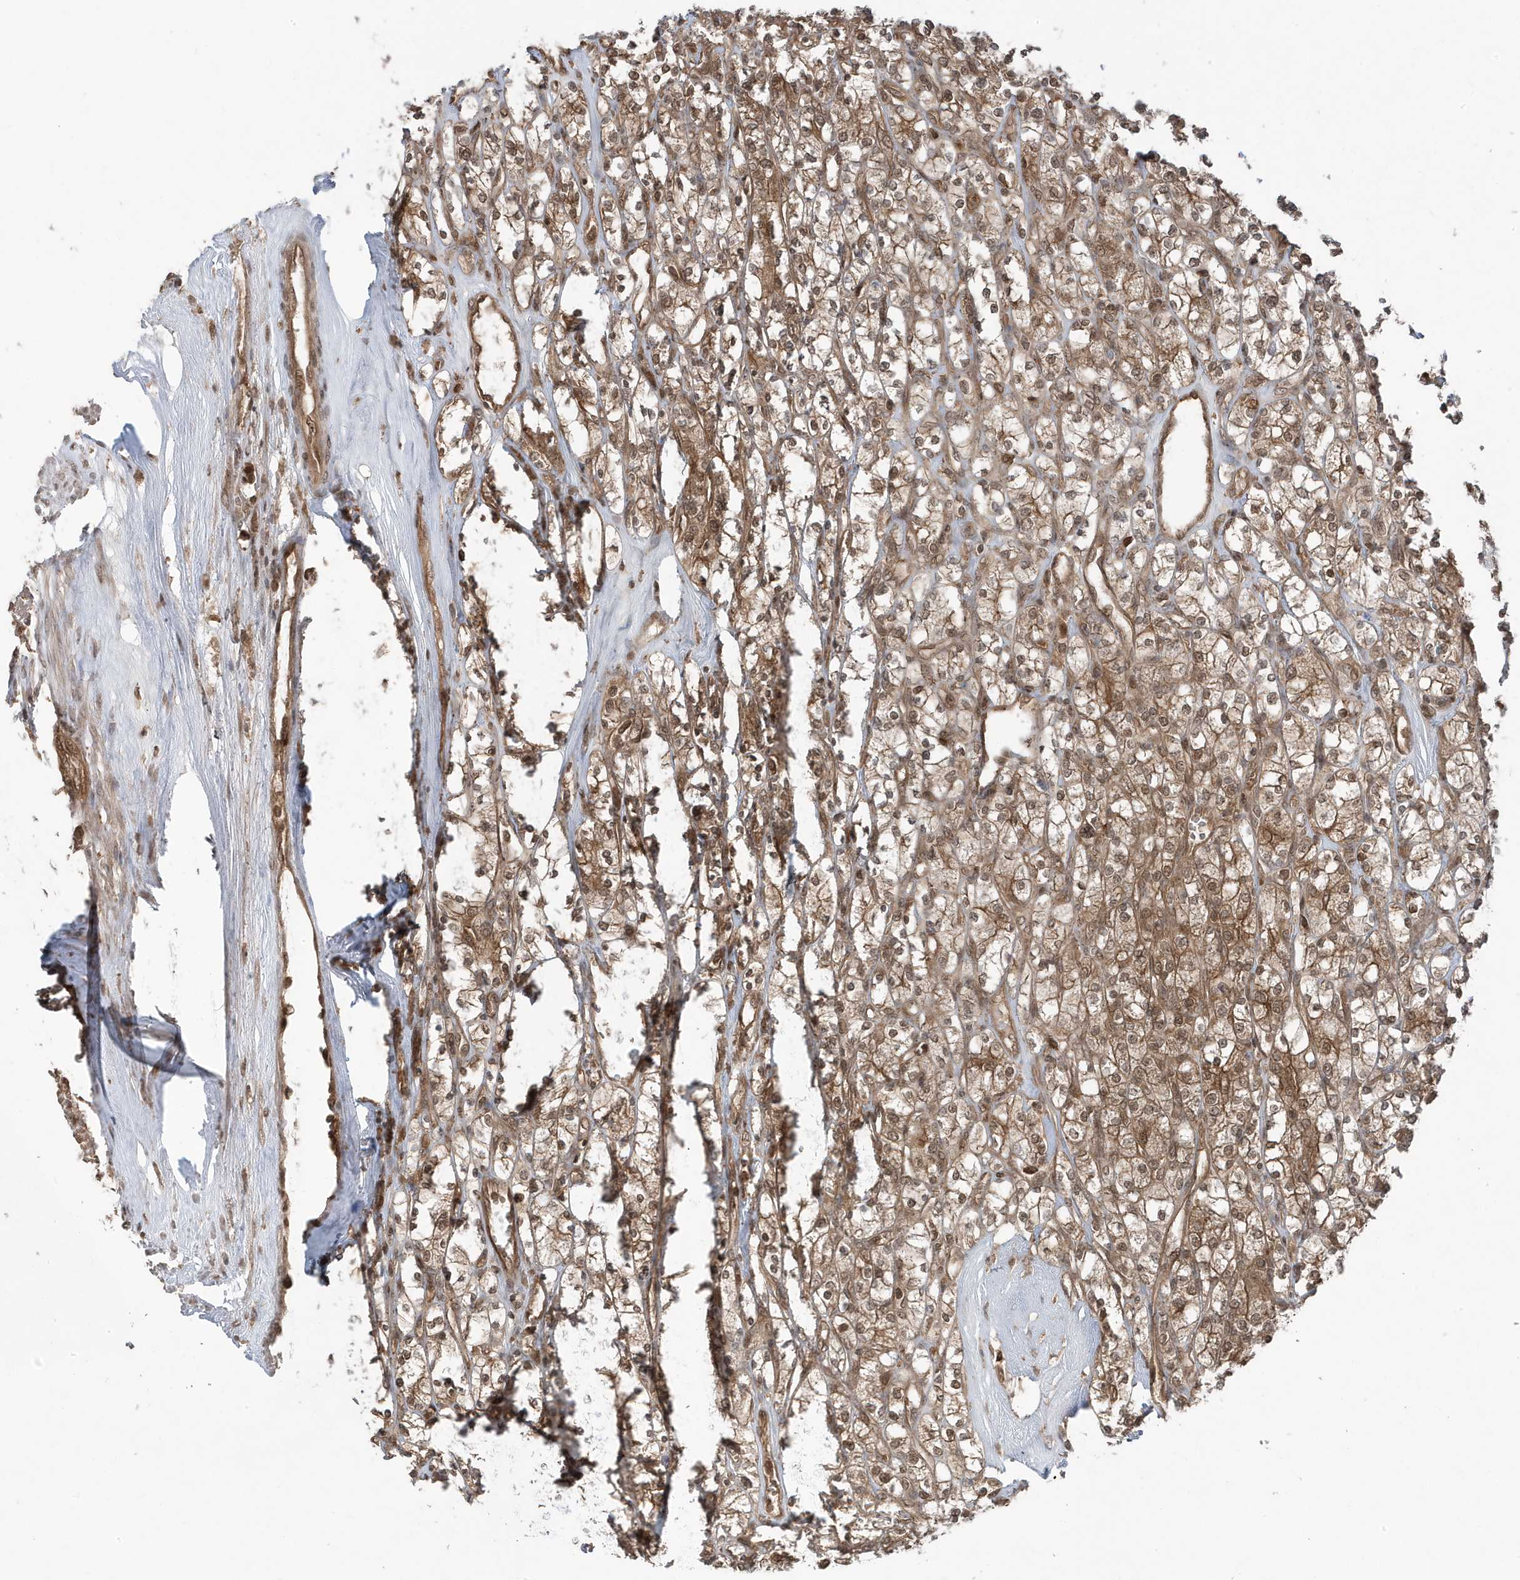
{"staining": {"intensity": "moderate", "quantity": ">75%", "location": "cytoplasmic/membranous,nuclear"}, "tissue": "renal cancer", "cell_type": "Tumor cells", "image_type": "cancer", "snomed": [{"axis": "morphology", "description": "Adenocarcinoma, NOS"}, {"axis": "topography", "description": "Kidney"}], "caption": "An immunohistochemistry image of neoplastic tissue is shown. Protein staining in brown shows moderate cytoplasmic/membranous and nuclear positivity in renal adenocarcinoma within tumor cells.", "gene": "MAPK1IP1L", "patient": {"sex": "male", "age": 77}}